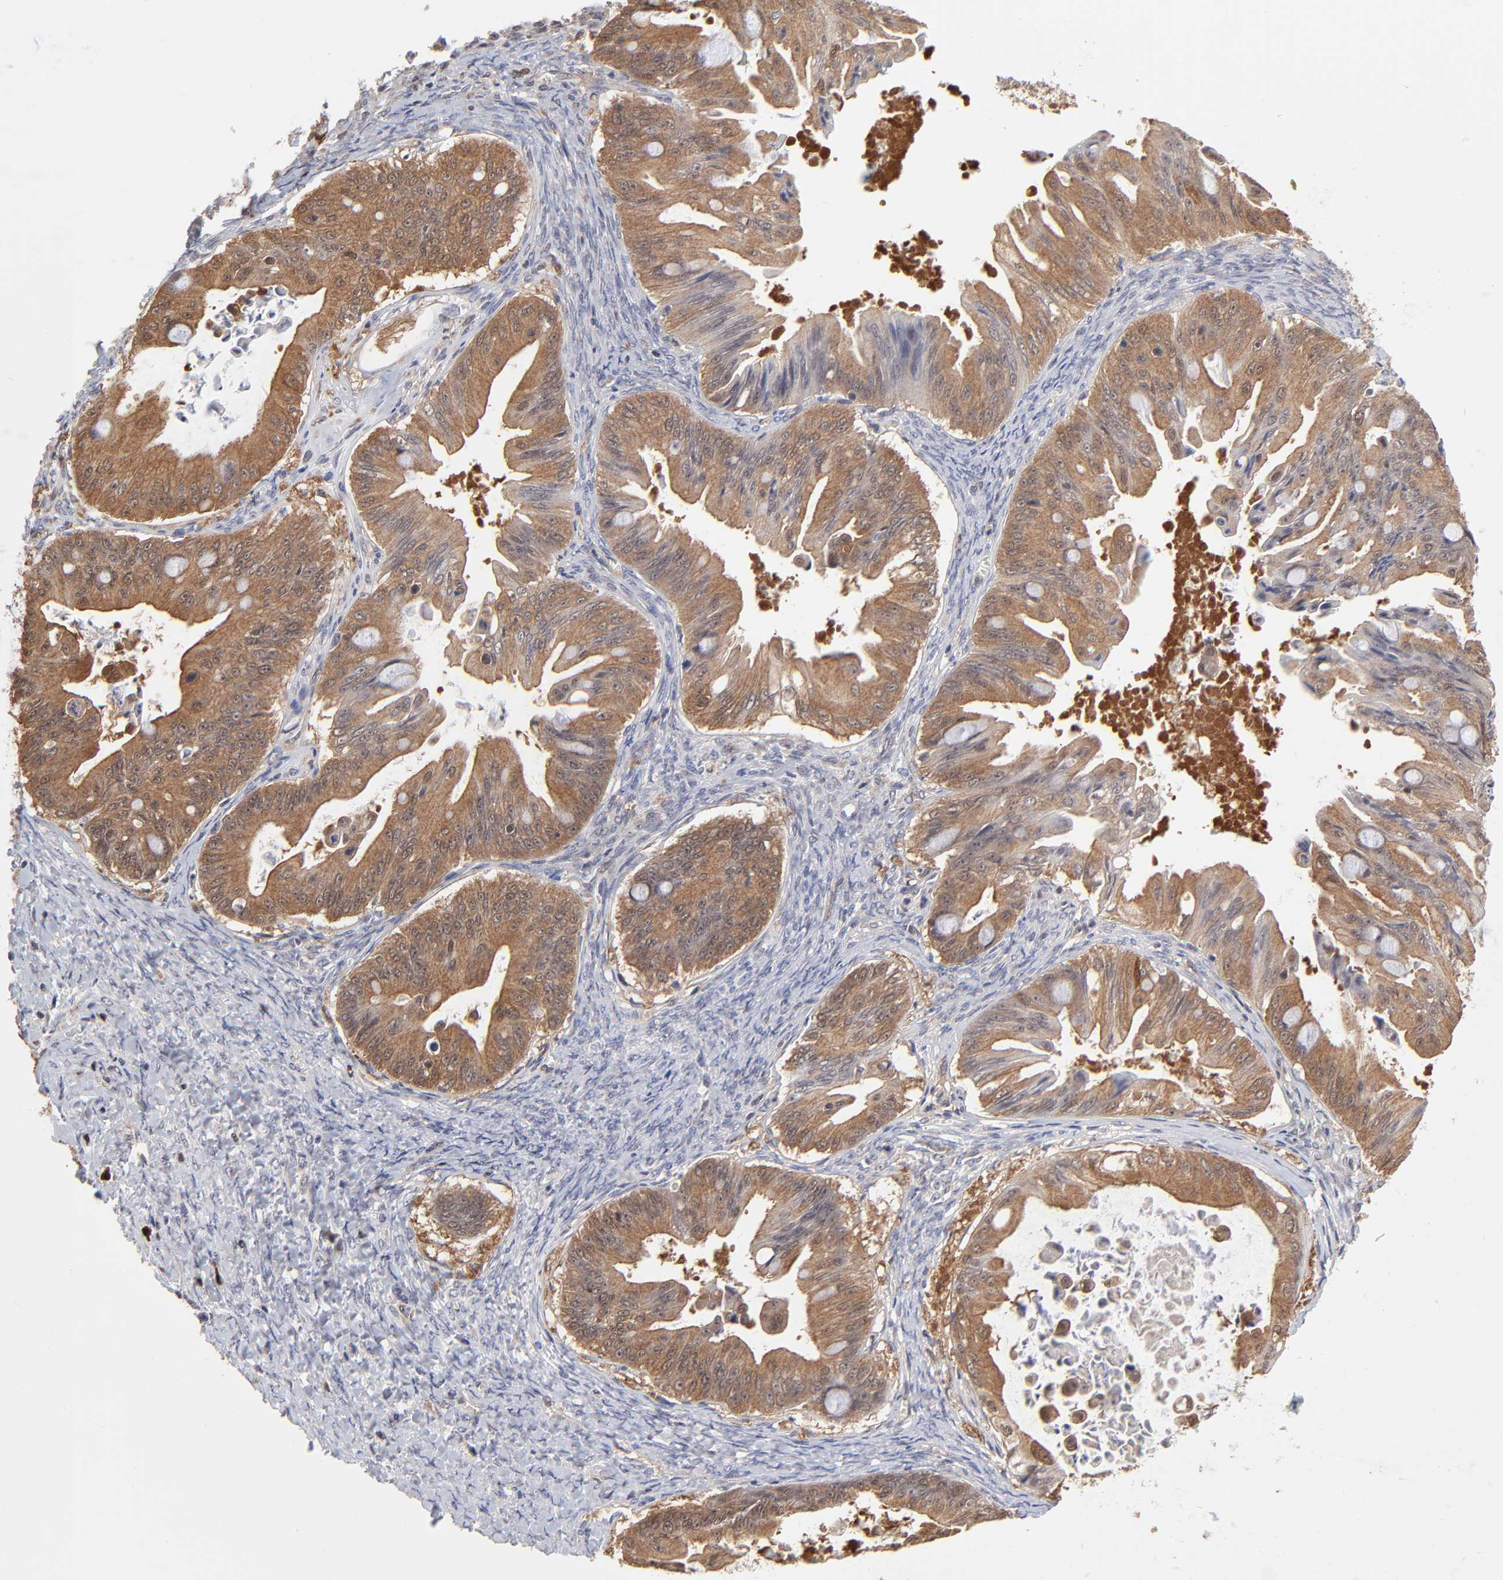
{"staining": {"intensity": "moderate", "quantity": ">75%", "location": "cytoplasmic/membranous"}, "tissue": "ovarian cancer", "cell_type": "Tumor cells", "image_type": "cancer", "snomed": [{"axis": "morphology", "description": "Cystadenocarcinoma, mucinous, NOS"}, {"axis": "topography", "description": "Ovary"}], "caption": "Protein staining by immunohistochemistry (IHC) demonstrates moderate cytoplasmic/membranous staining in approximately >75% of tumor cells in ovarian cancer (mucinous cystadenocarcinoma). The staining was performed using DAB, with brown indicating positive protein expression. Nuclei are stained blue with hematoxylin.", "gene": "CASP3", "patient": {"sex": "female", "age": 37}}